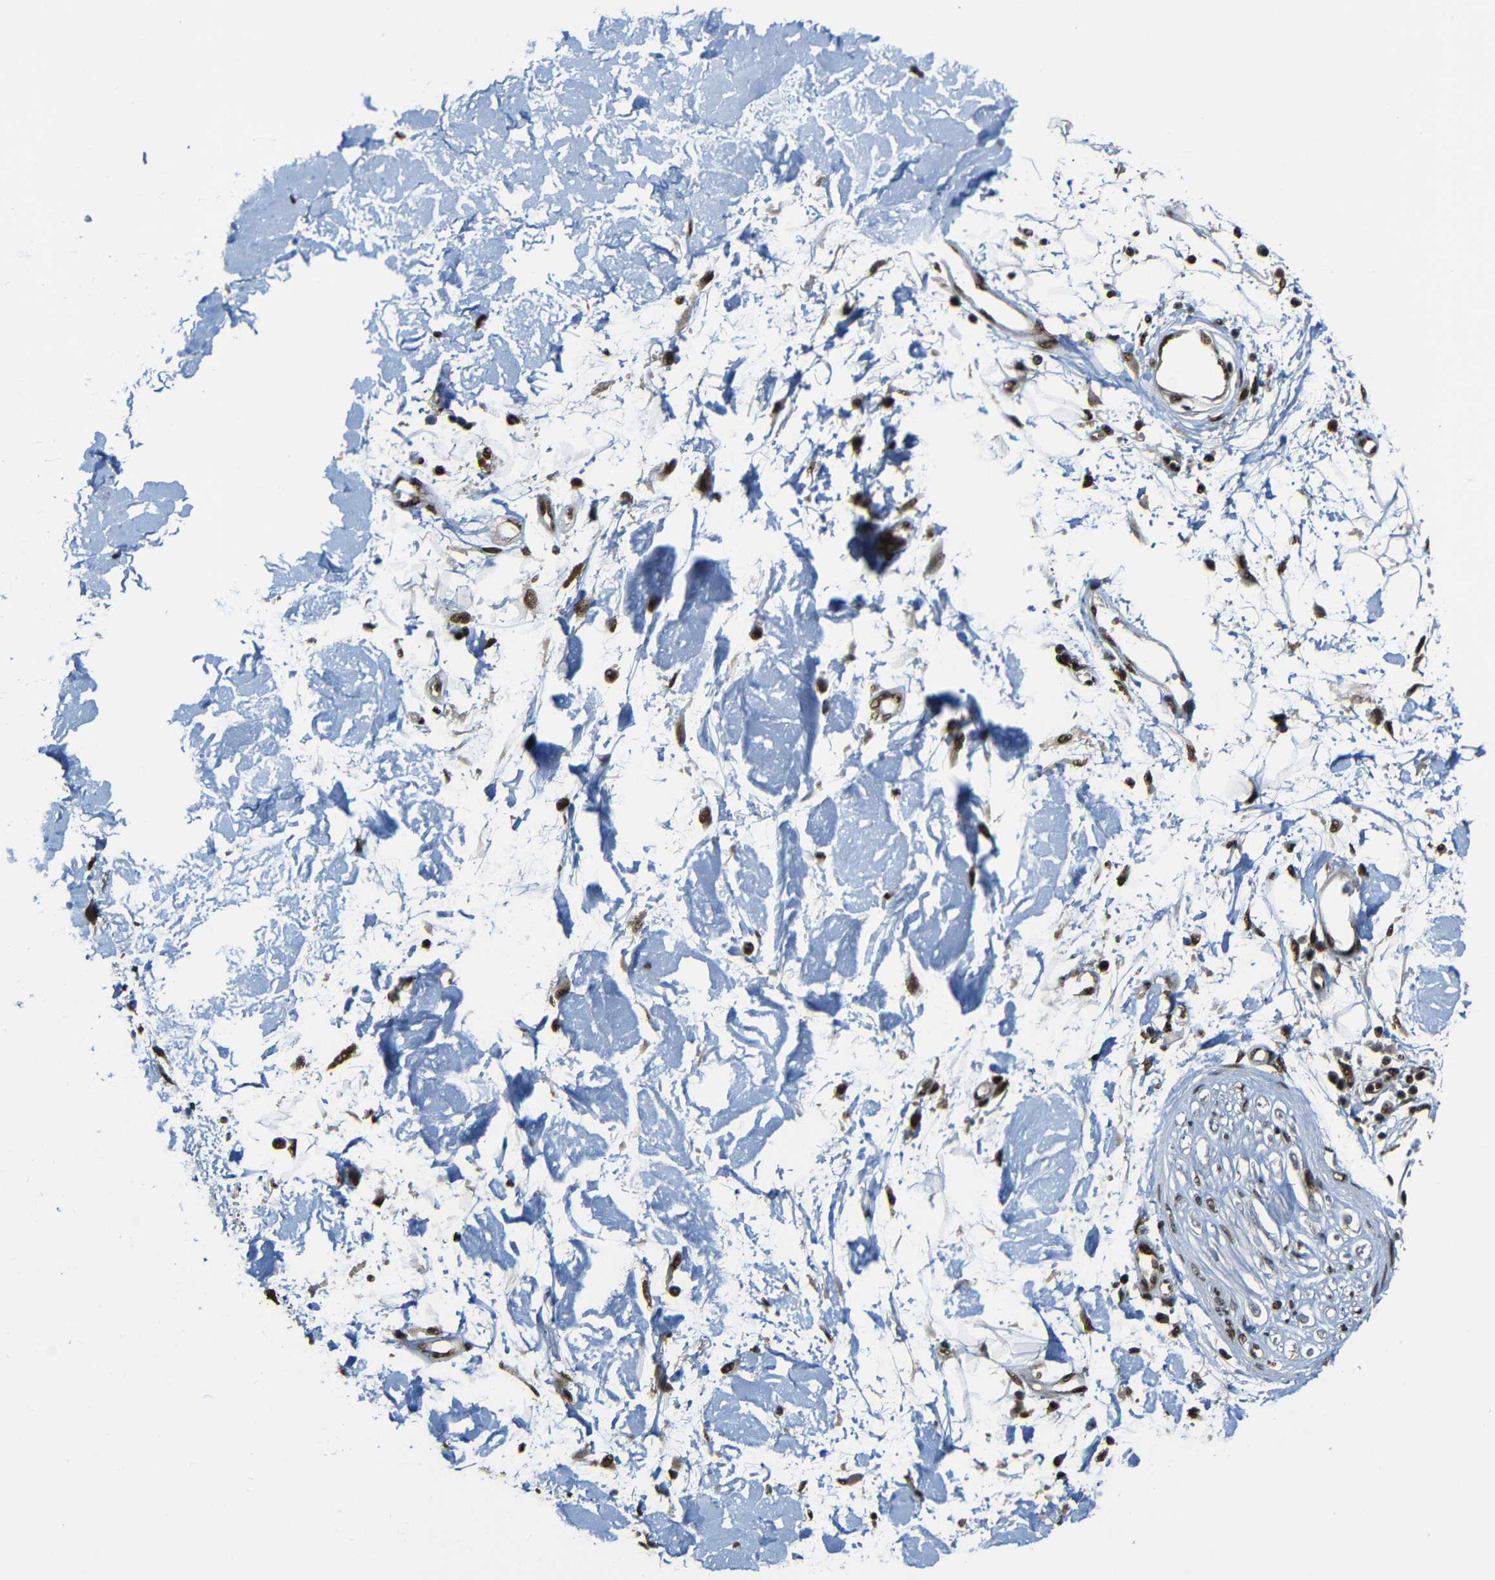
{"staining": {"intensity": "moderate", "quantity": ">75%", "location": "nuclear"}, "tissue": "adipose tissue", "cell_type": "Adipocytes", "image_type": "normal", "snomed": [{"axis": "morphology", "description": "Squamous cell carcinoma, NOS"}, {"axis": "topography", "description": "Skin"}], "caption": "A photomicrograph showing moderate nuclear expression in approximately >75% of adipocytes in normal adipose tissue, as visualized by brown immunohistochemical staining.", "gene": "TCF7L2", "patient": {"sex": "male", "age": 83}}